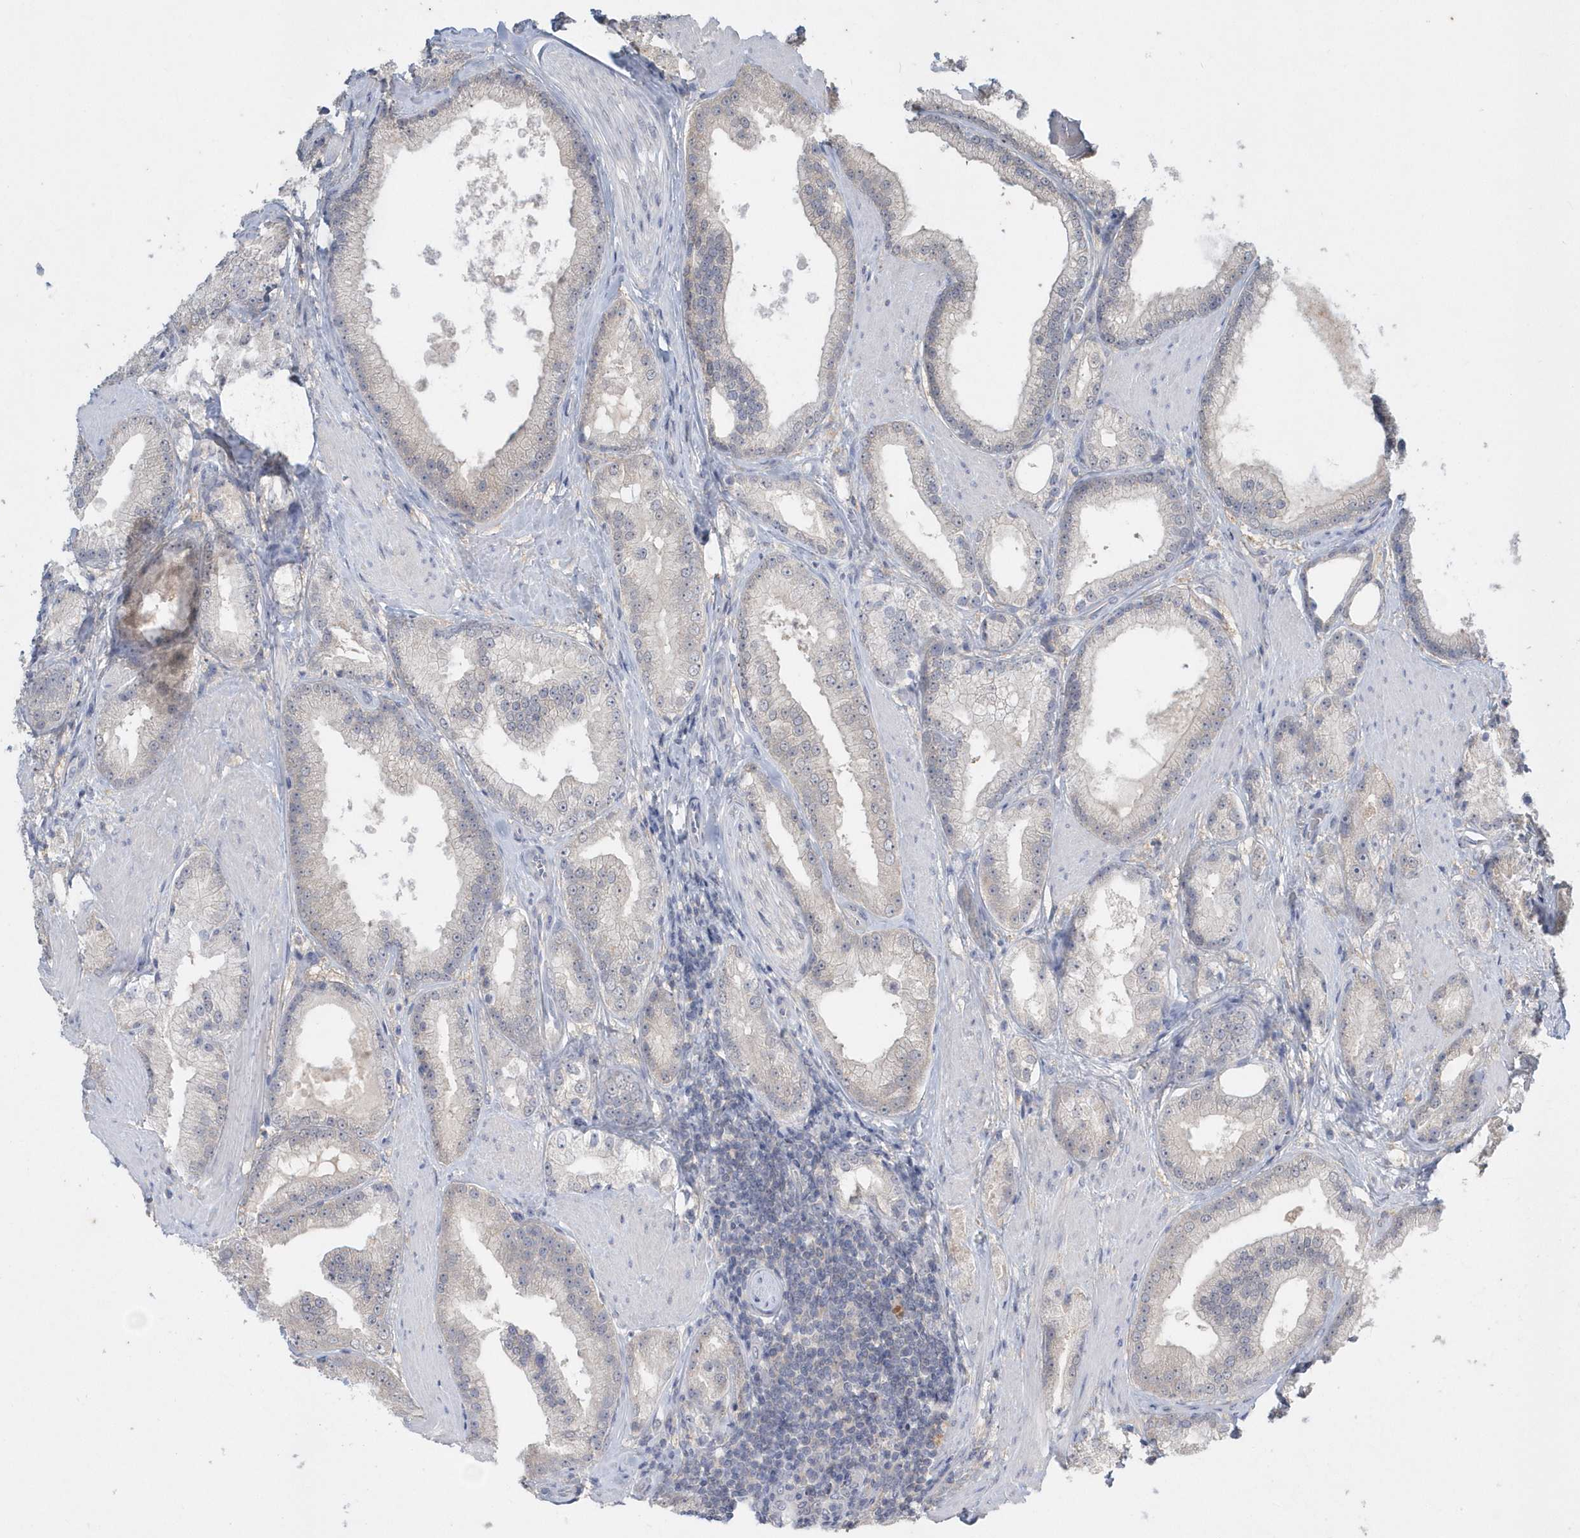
{"staining": {"intensity": "negative", "quantity": "none", "location": "none"}, "tissue": "prostate cancer", "cell_type": "Tumor cells", "image_type": "cancer", "snomed": [{"axis": "morphology", "description": "Adenocarcinoma, Low grade"}, {"axis": "topography", "description": "Prostate"}], "caption": "Tumor cells show no significant staining in prostate low-grade adenocarcinoma.", "gene": "AKR7A2", "patient": {"sex": "male", "age": 67}}